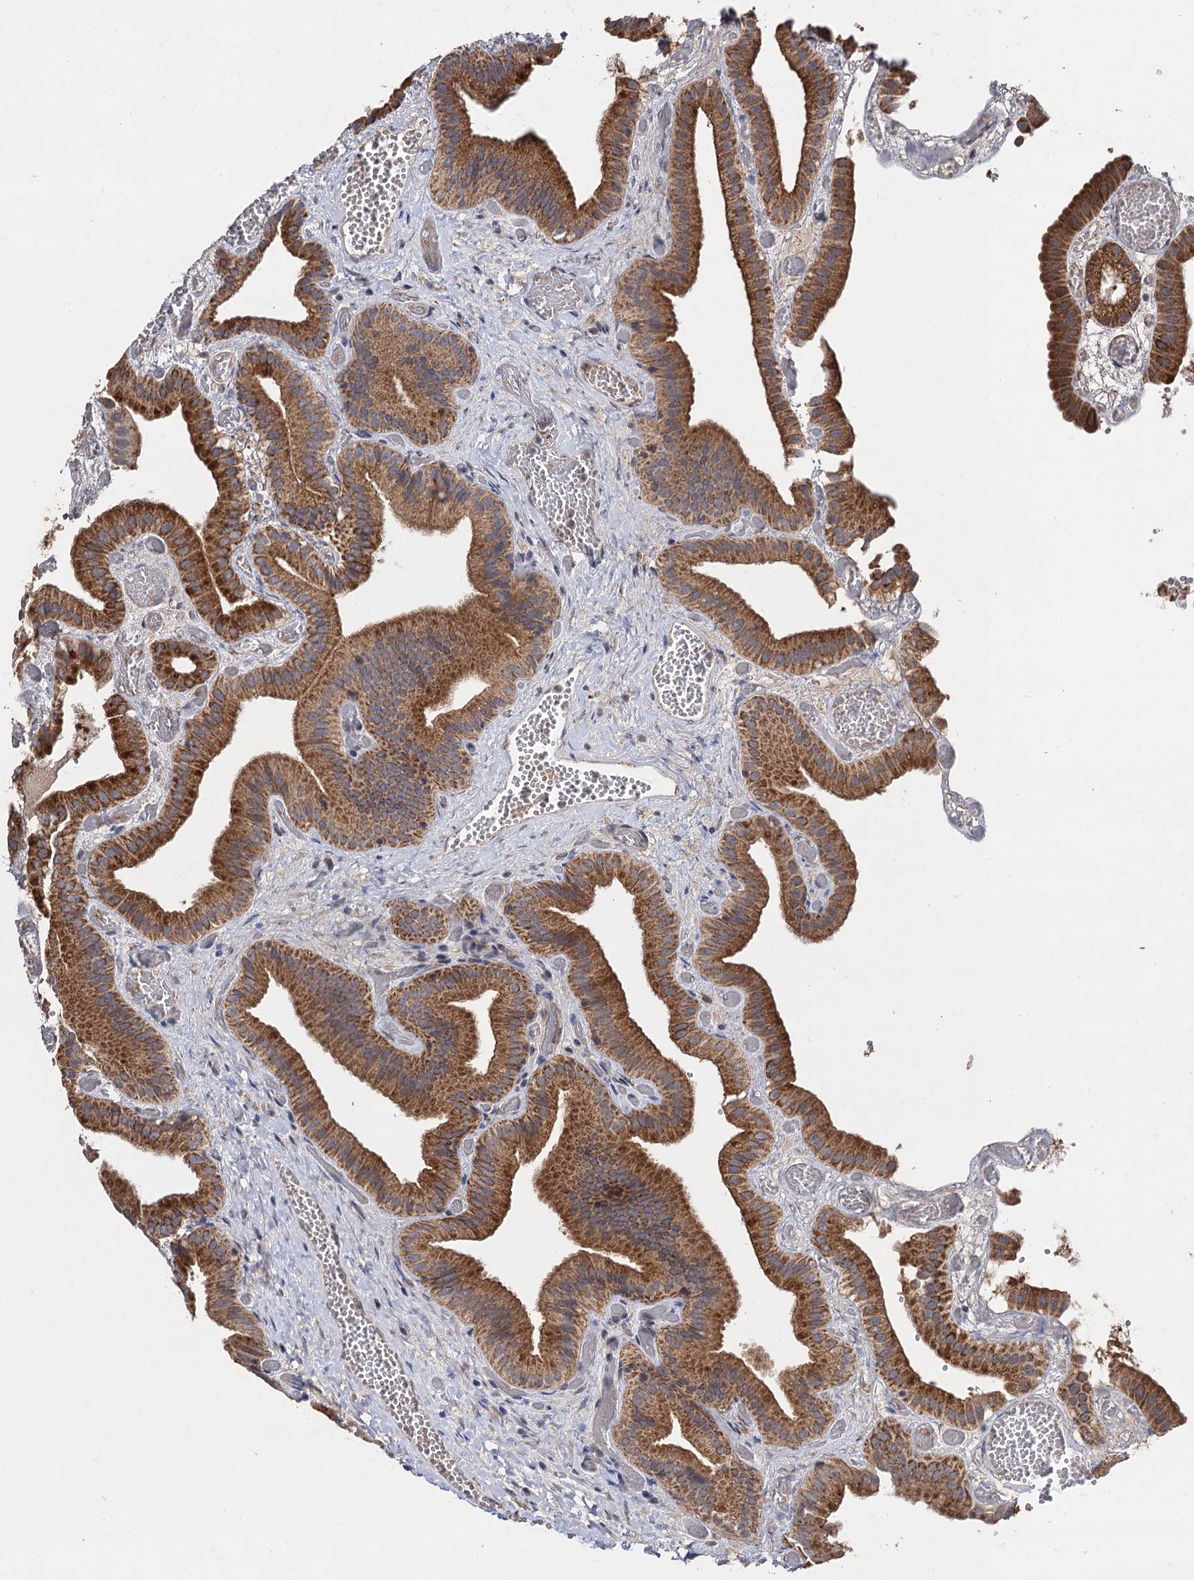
{"staining": {"intensity": "strong", "quantity": ">75%", "location": "cytoplasmic/membranous"}, "tissue": "gallbladder", "cell_type": "Glandular cells", "image_type": "normal", "snomed": [{"axis": "morphology", "description": "Normal tissue, NOS"}, {"axis": "topography", "description": "Gallbladder"}], "caption": "Glandular cells reveal strong cytoplasmic/membranous positivity in about >75% of cells in benign gallbladder.", "gene": "VPS37D", "patient": {"sex": "female", "age": 64}}